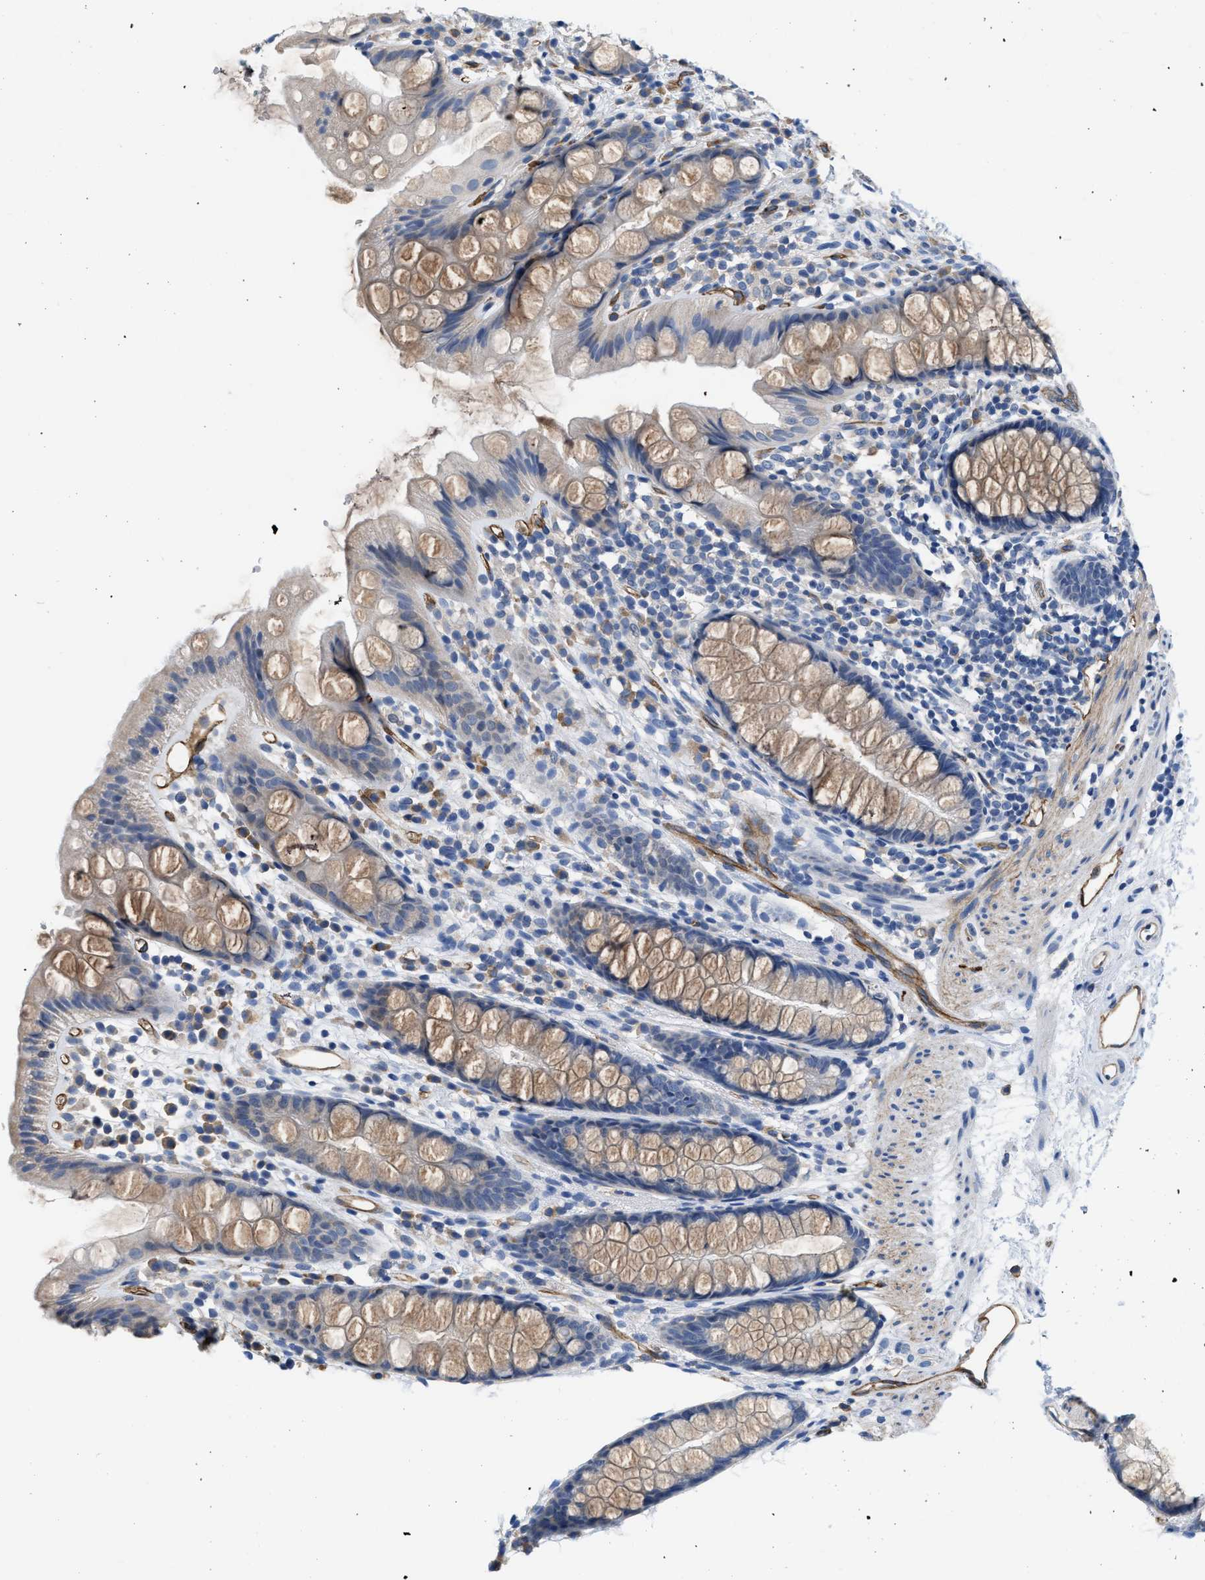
{"staining": {"intensity": "moderate", "quantity": ">75%", "location": "cytoplasmic/membranous"}, "tissue": "rectum", "cell_type": "Glandular cells", "image_type": "normal", "snomed": [{"axis": "morphology", "description": "Normal tissue, NOS"}, {"axis": "topography", "description": "Rectum"}], "caption": "Immunohistochemical staining of benign human rectum exhibits moderate cytoplasmic/membranous protein positivity in about >75% of glandular cells.", "gene": "C22orf42", "patient": {"sex": "female", "age": 65}}